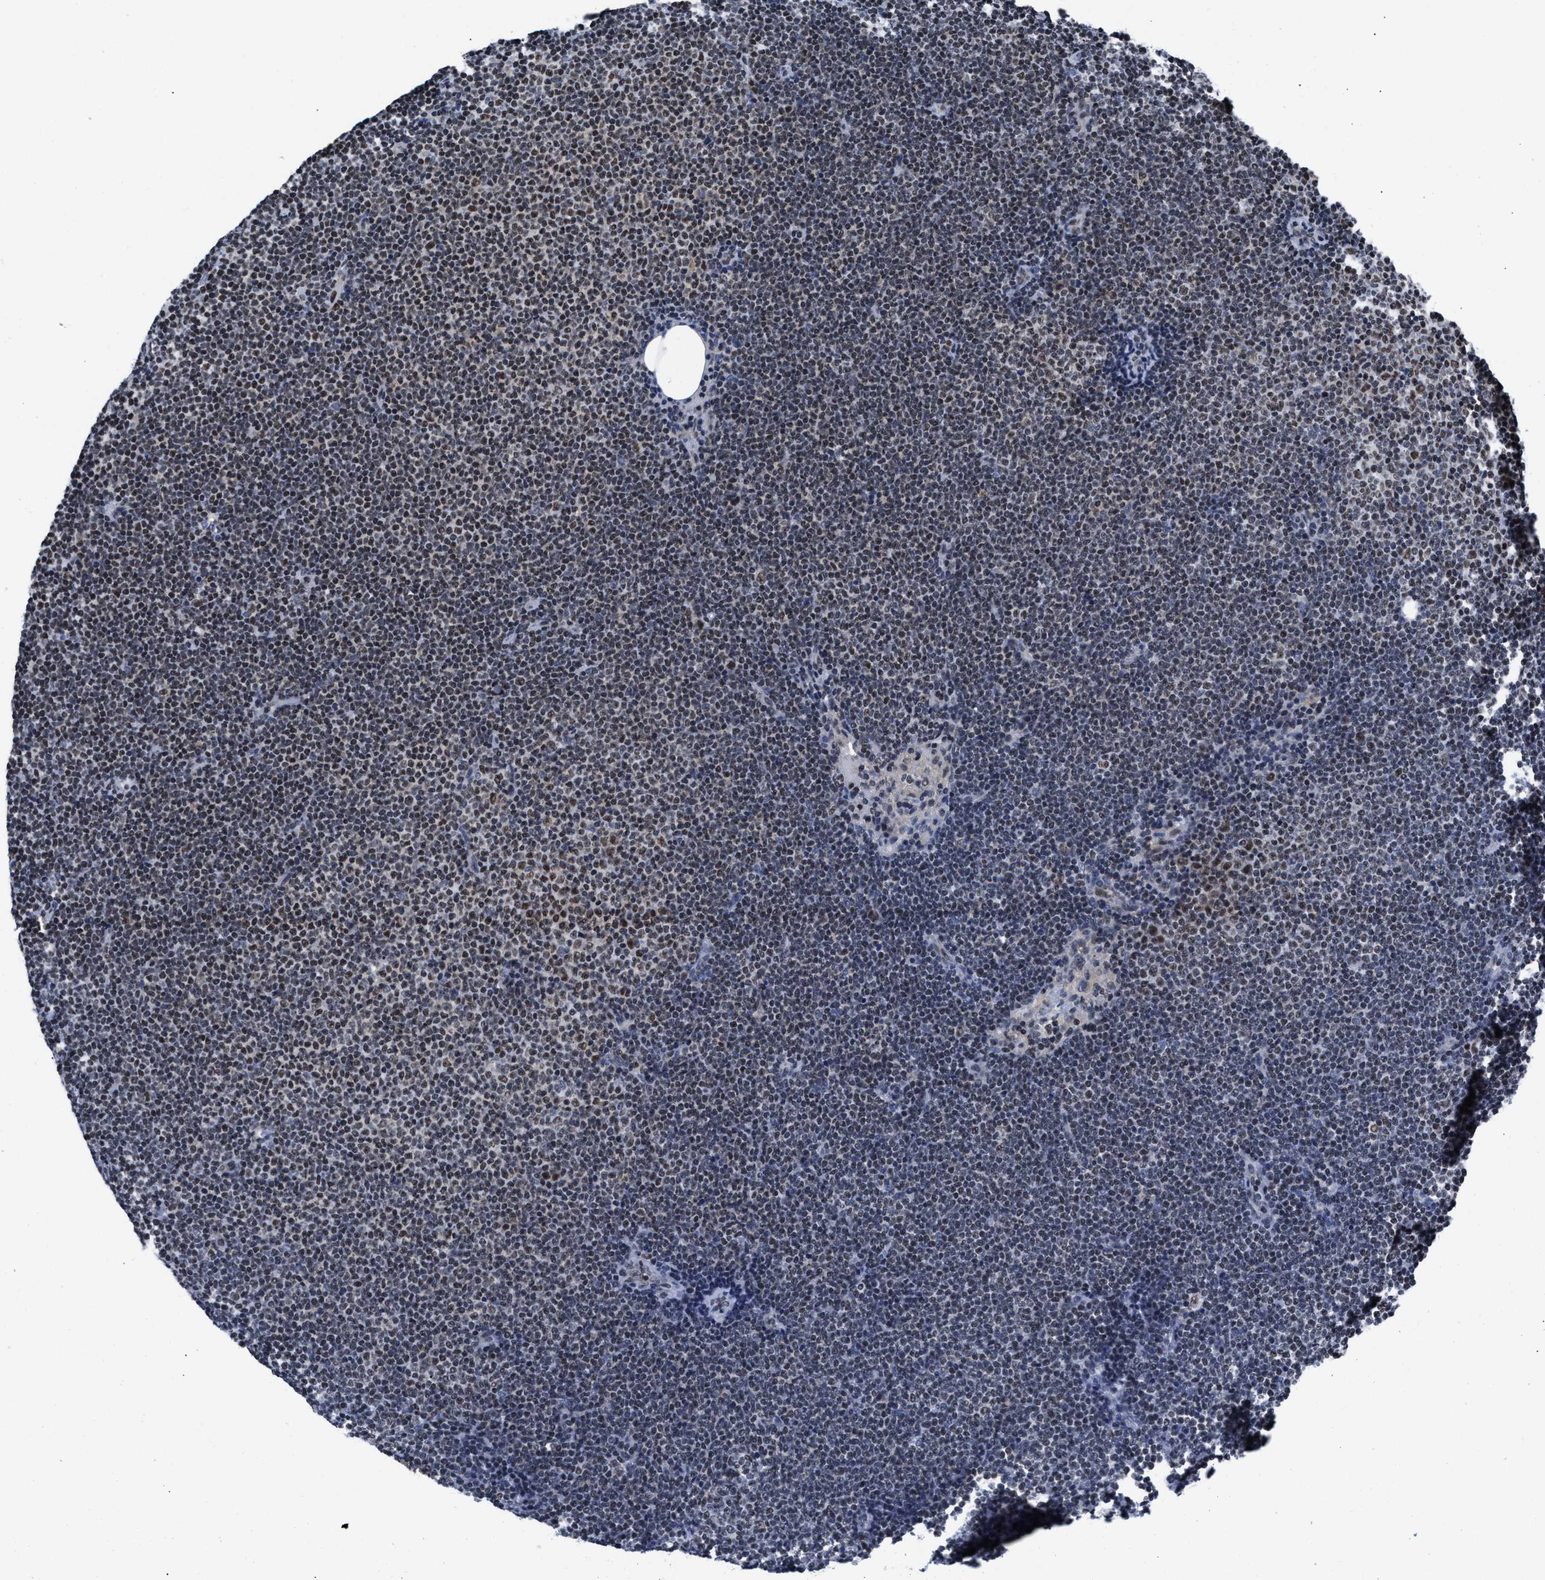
{"staining": {"intensity": "moderate", "quantity": "25%-75%", "location": "nuclear"}, "tissue": "lymphoma", "cell_type": "Tumor cells", "image_type": "cancer", "snomed": [{"axis": "morphology", "description": "Malignant lymphoma, non-Hodgkin's type, Low grade"}, {"axis": "topography", "description": "Lymph node"}], "caption": "This is a histology image of immunohistochemistry staining of malignant lymphoma, non-Hodgkin's type (low-grade), which shows moderate staining in the nuclear of tumor cells.", "gene": "WDR81", "patient": {"sex": "female", "age": 53}}